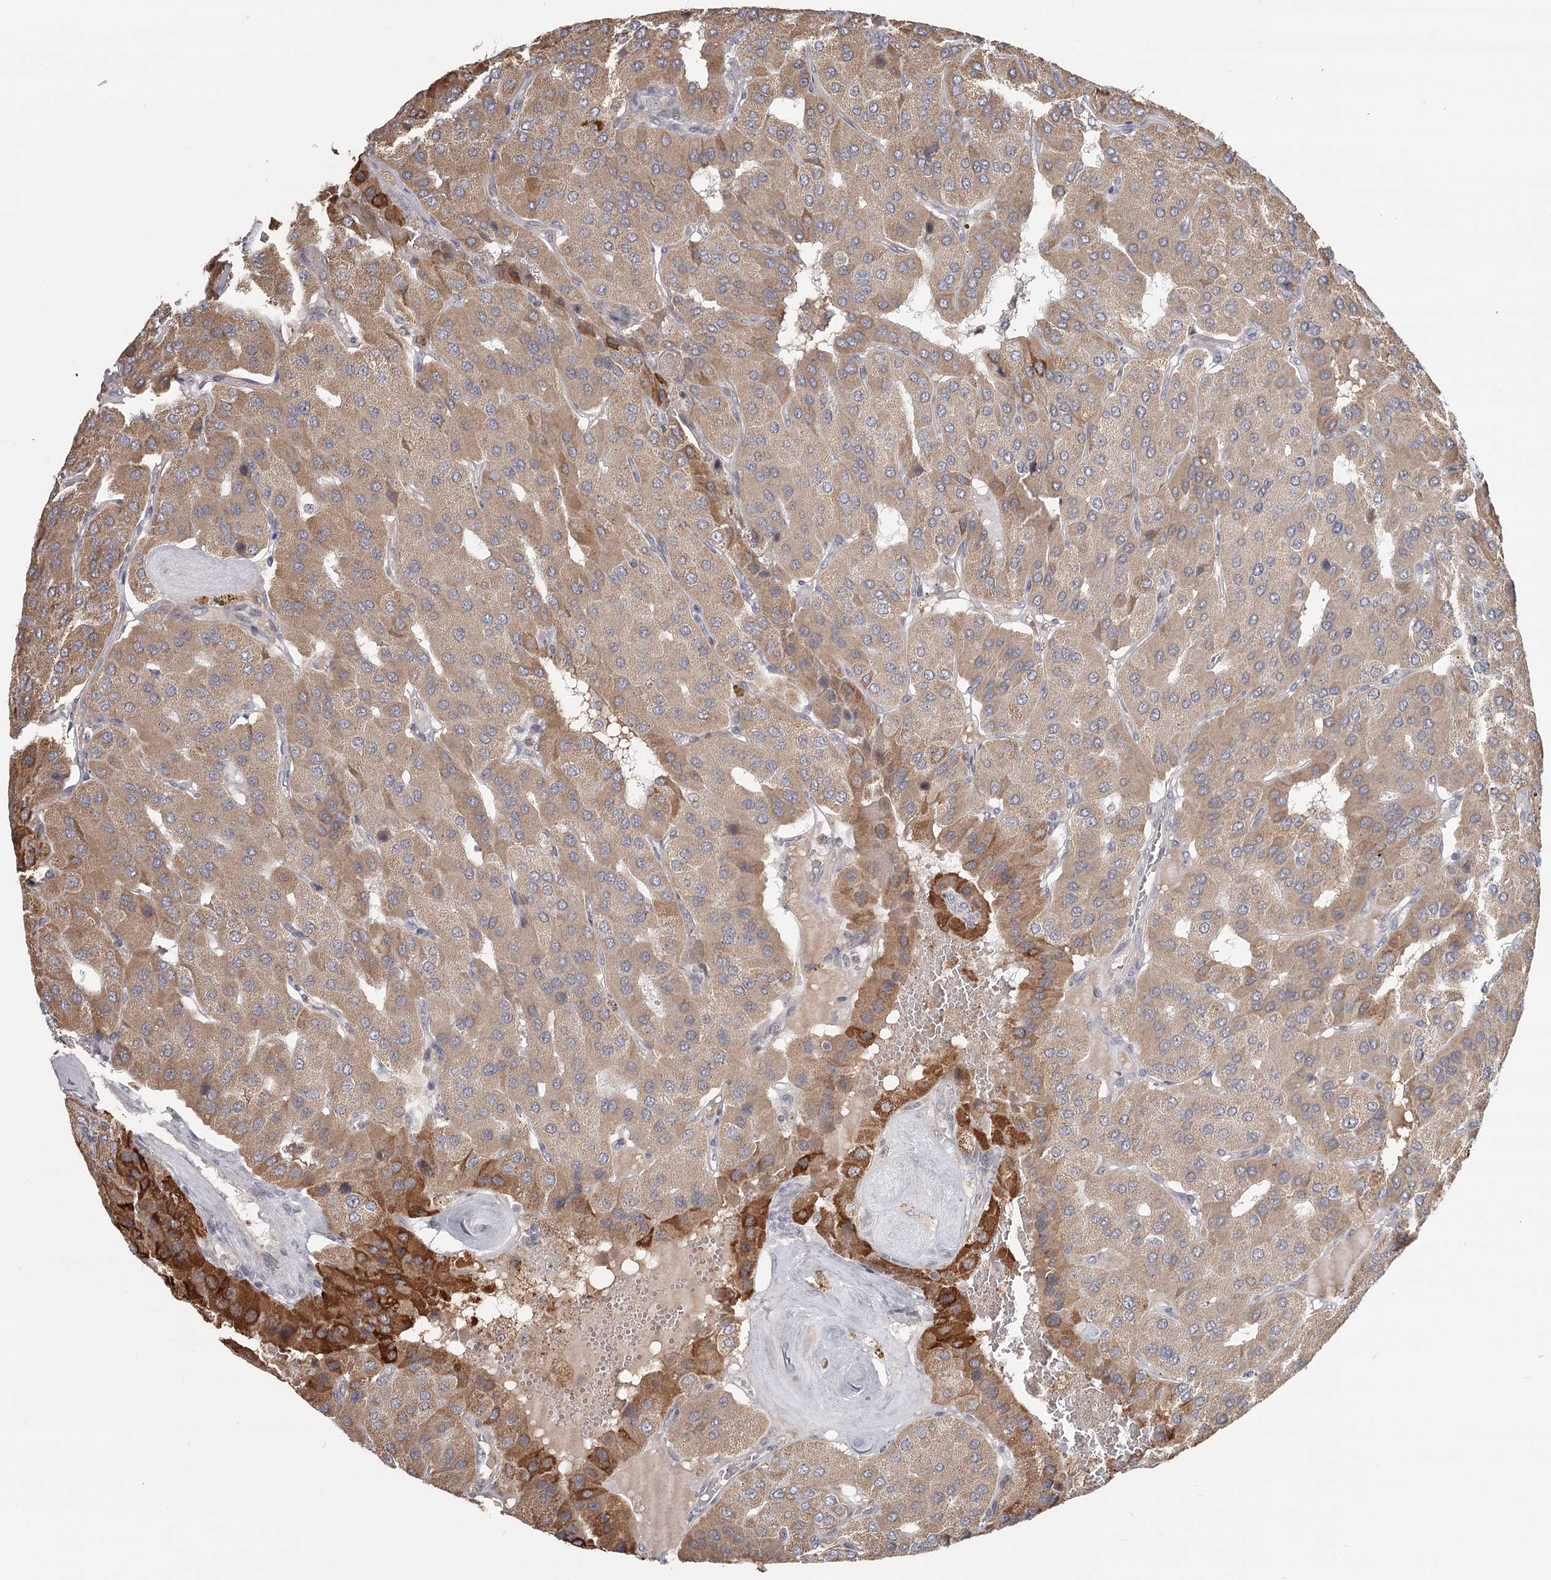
{"staining": {"intensity": "strong", "quantity": "<25%", "location": "cytoplasmic/membranous"}, "tissue": "parathyroid gland", "cell_type": "Glandular cells", "image_type": "normal", "snomed": [{"axis": "morphology", "description": "Normal tissue, NOS"}, {"axis": "morphology", "description": "Adenoma, NOS"}, {"axis": "topography", "description": "Parathyroid gland"}], "caption": "Protein analysis of unremarkable parathyroid gland demonstrates strong cytoplasmic/membranous expression in approximately <25% of glandular cells.", "gene": "CDC123", "patient": {"sex": "female", "age": 86}}